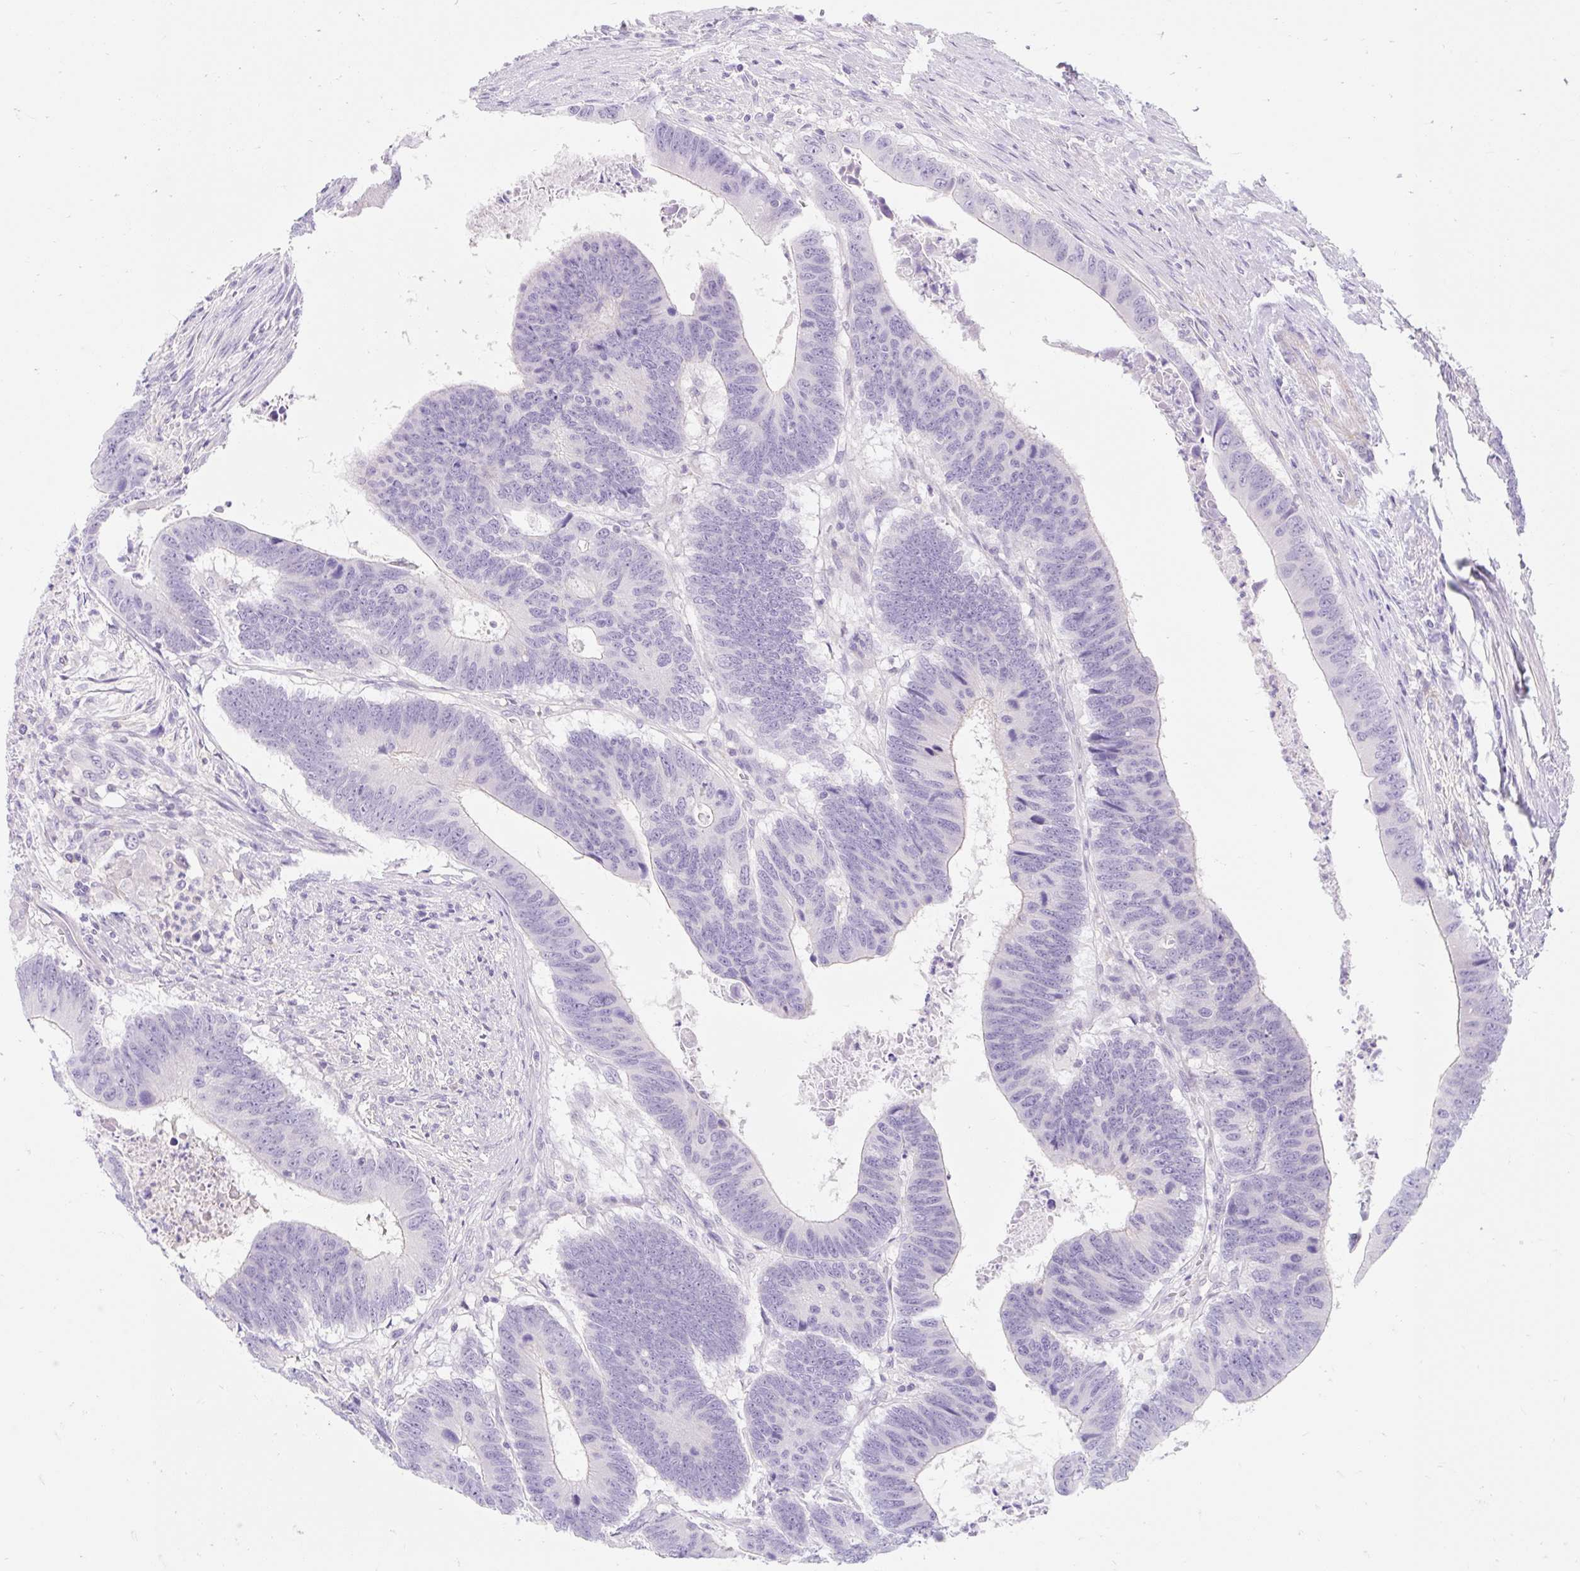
{"staining": {"intensity": "negative", "quantity": "none", "location": "none"}, "tissue": "colorectal cancer", "cell_type": "Tumor cells", "image_type": "cancer", "snomed": [{"axis": "morphology", "description": "Adenocarcinoma, NOS"}, {"axis": "topography", "description": "Colon"}], "caption": "The immunohistochemistry image has no significant positivity in tumor cells of colorectal cancer (adenocarcinoma) tissue.", "gene": "SLC28A1", "patient": {"sex": "male", "age": 62}}